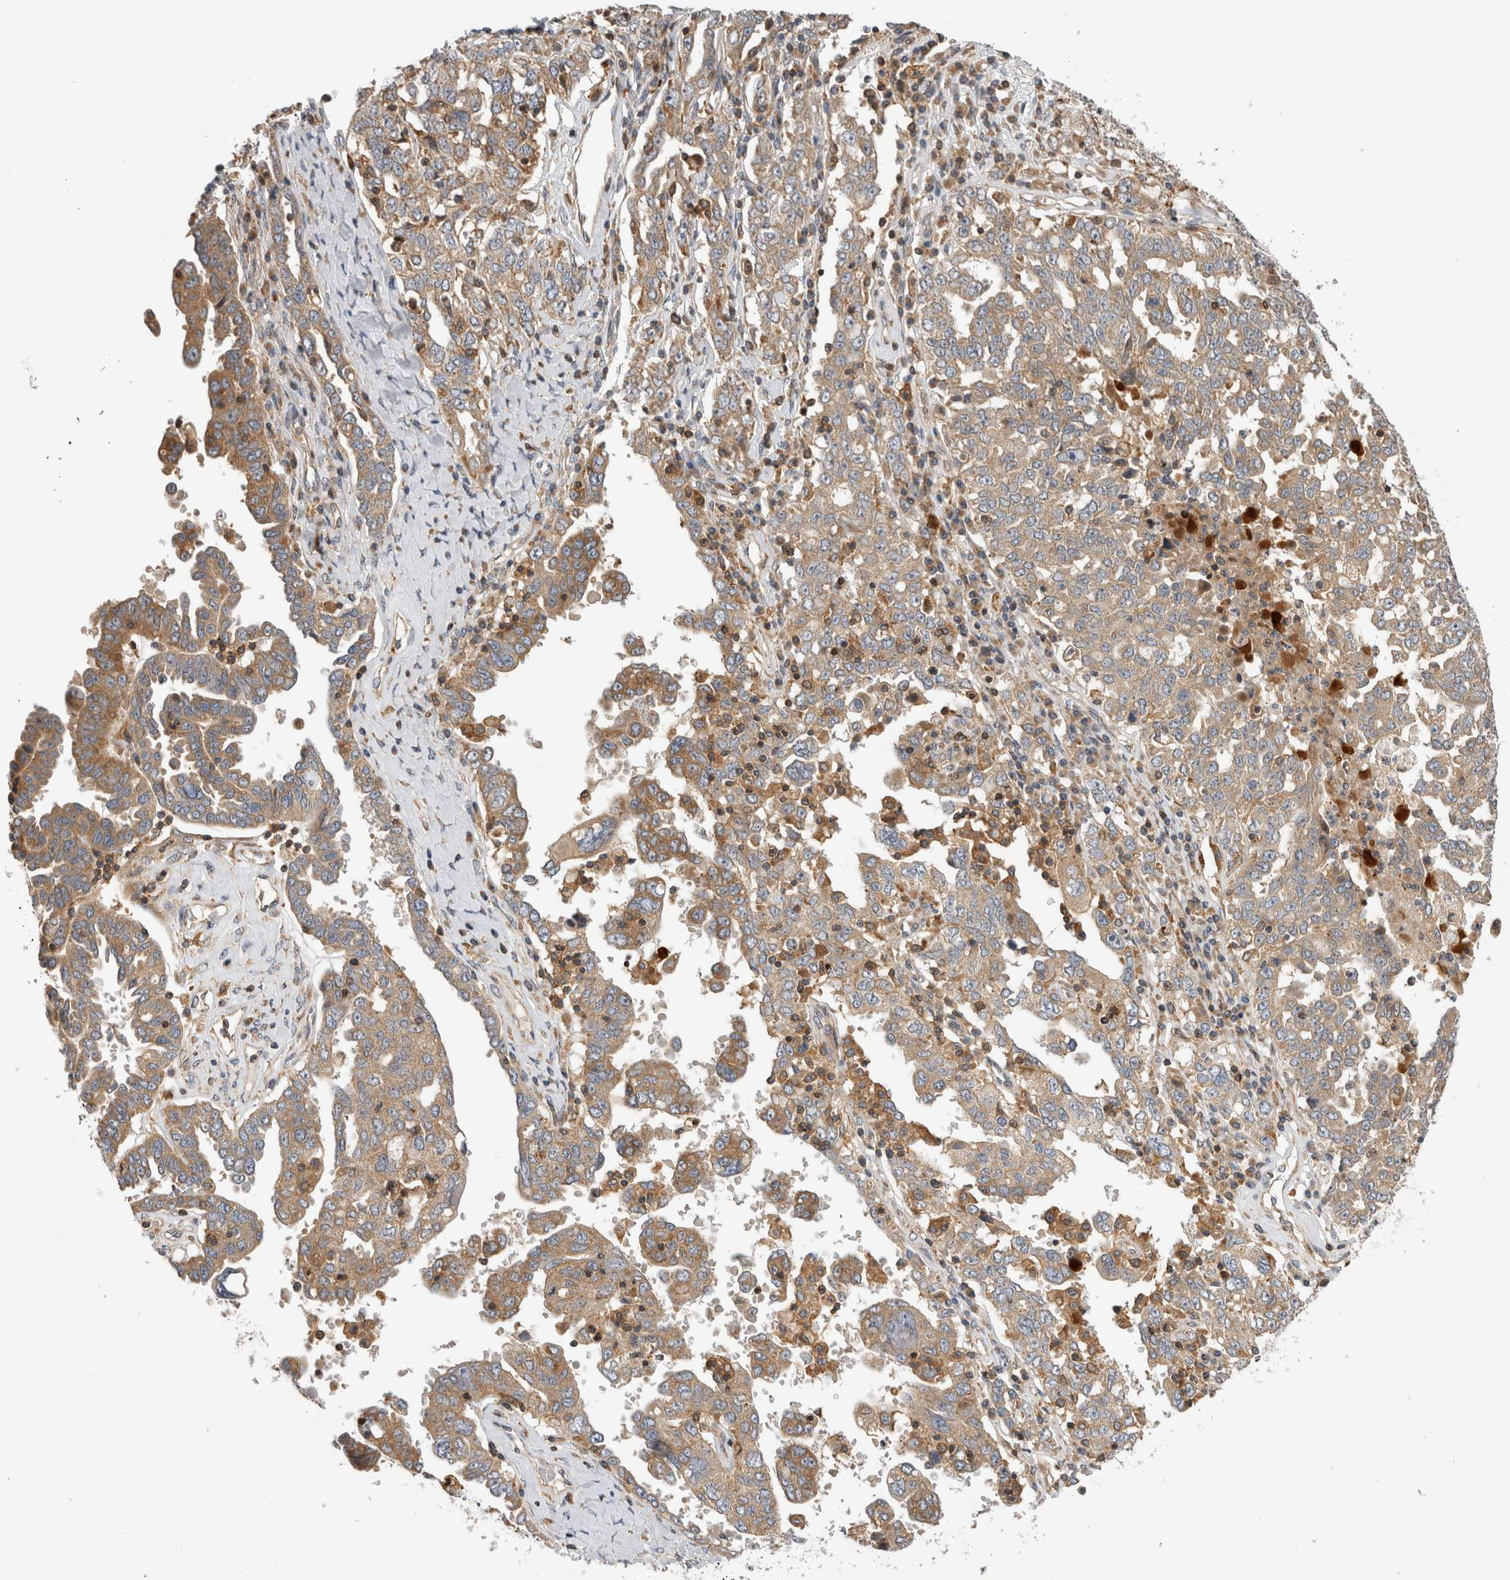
{"staining": {"intensity": "moderate", "quantity": ">75%", "location": "cytoplasmic/membranous"}, "tissue": "ovarian cancer", "cell_type": "Tumor cells", "image_type": "cancer", "snomed": [{"axis": "morphology", "description": "Carcinoma, endometroid"}, {"axis": "topography", "description": "Ovary"}], "caption": "This image displays IHC staining of ovarian endometroid carcinoma, with medium moderate cytoplasmic/membranous expression in about >75% of tumor cells.", "gene": "GRIK2", "patient": {"sex": "female", "age": 62}}